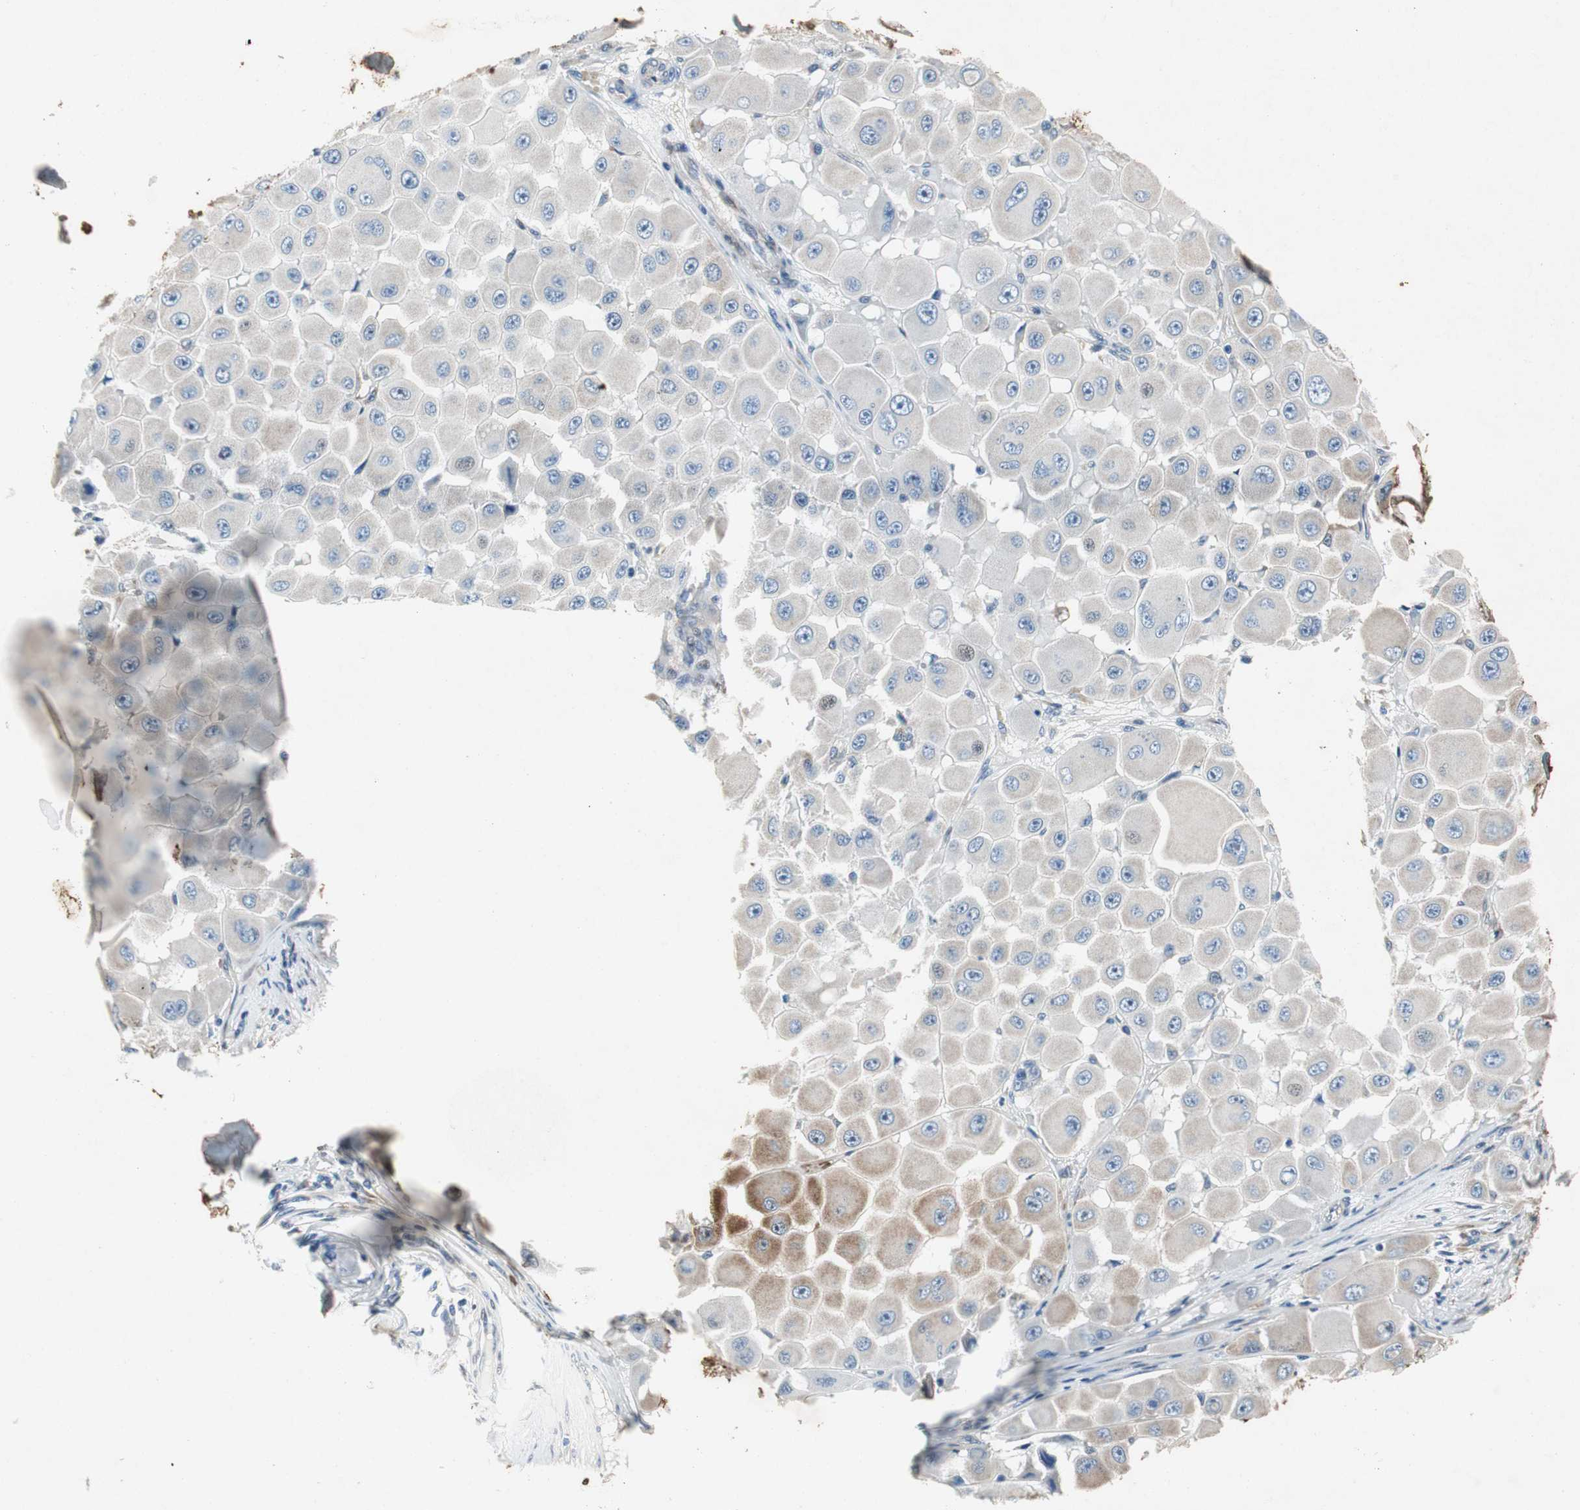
{"staining": {"intensity": "moderate", "quantity": "<25%", "location": "cytoplasmic/membranous"}, "tissue": "melanoma", "cell_type": "Tumor cells", "image_type": "cancer", "snomed": [{"axis": "morphology", "description": "Malignant melanoma, NOS"}, {"axis": "topography", "description": "Skin"}], "caption": "Tumor cells demonstrate low levels of moderate cytoplasmic/membranous positivity in about <25% of cells in human malignant melanoma.", "gene": "RPL35", "patient": {"sex": "female", "age": 81}}